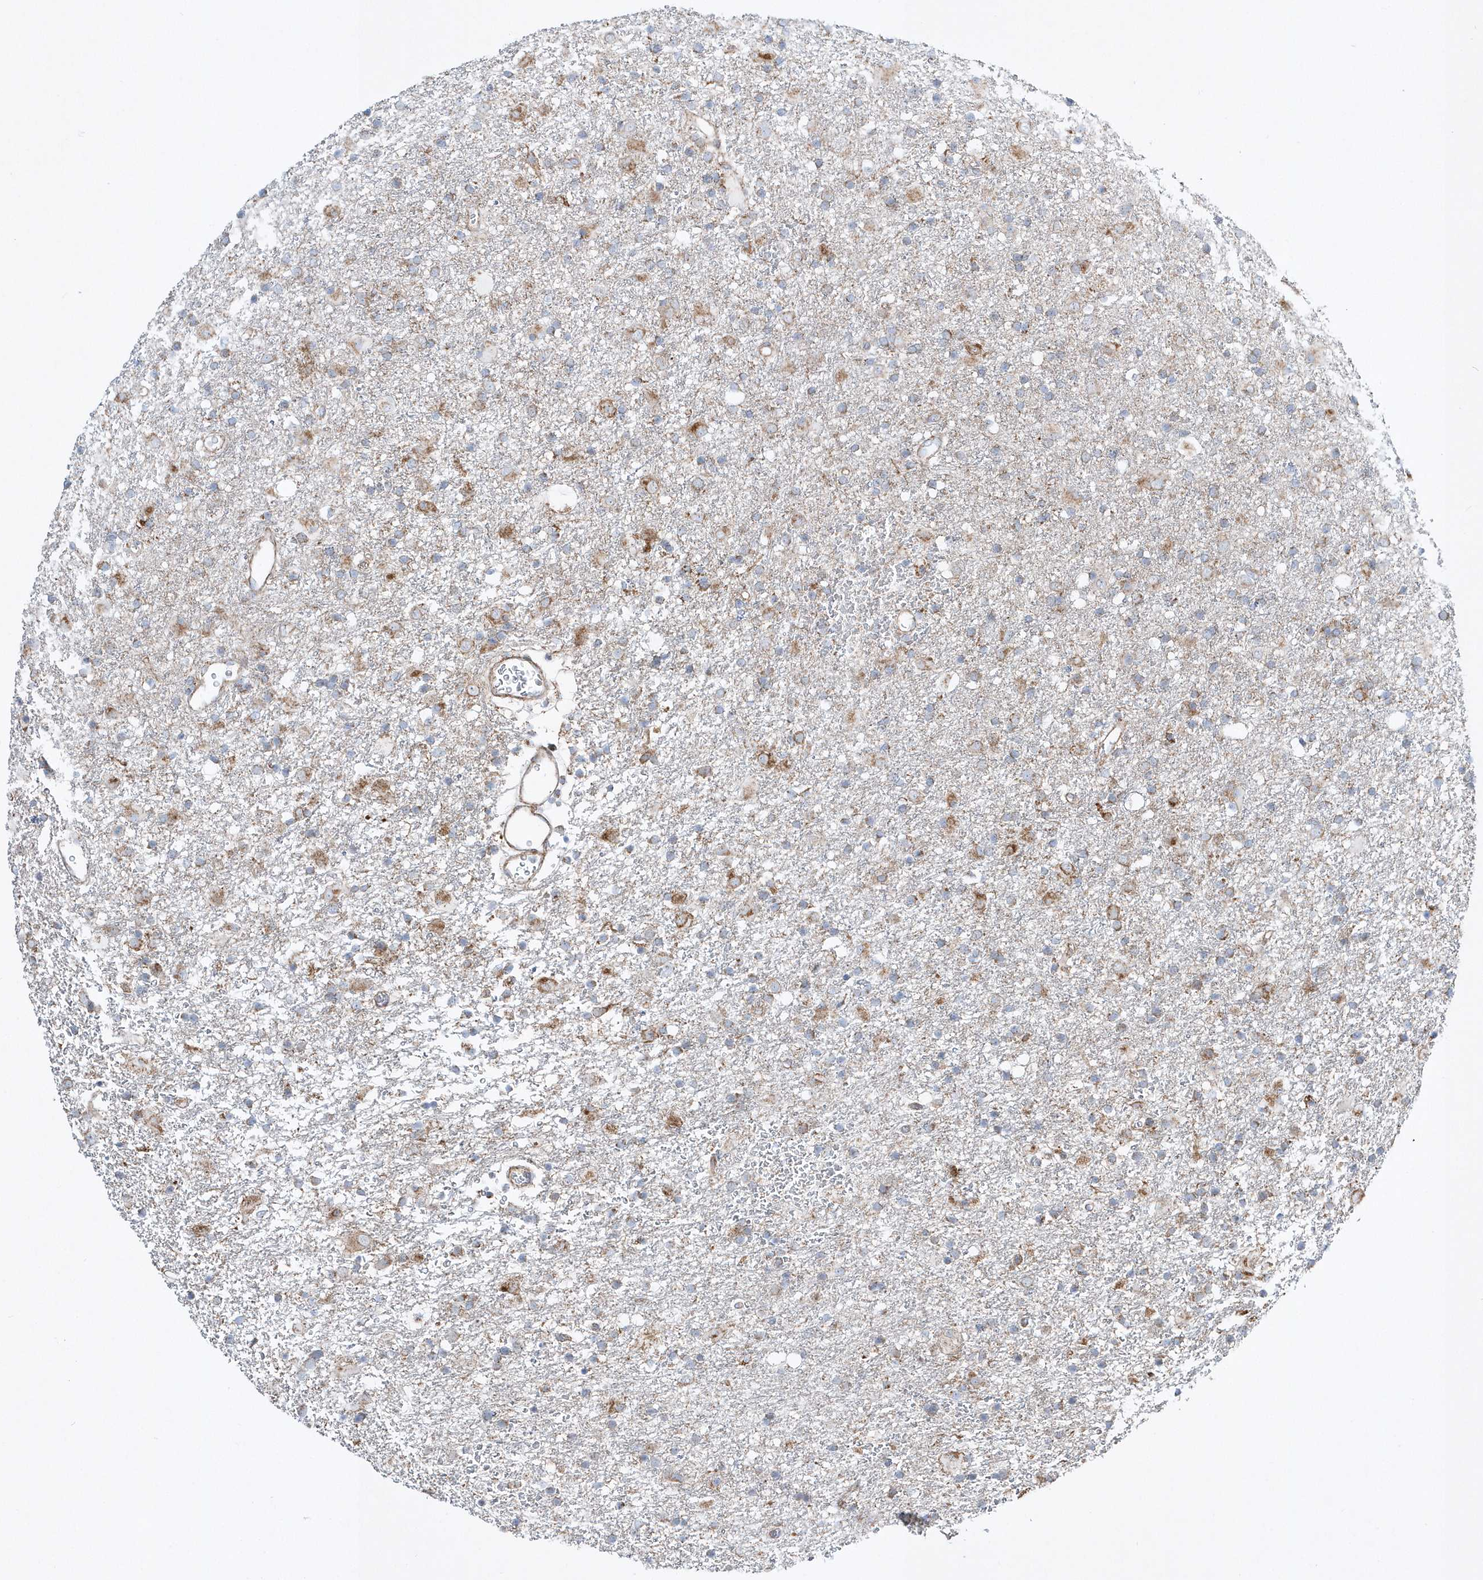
{"staining": {"intensity": "moderate", "quantity": "<25%", "location": "cytoplasmic/membranous"}, "tissue": "glioma", "cell_type": "Tumor cells", "image_type": "cancer", "snomed": [{"axis": "morphology", "description": "Glioma, malignant, Low grade"}, {"axis": "topography", "description": "Brain"}], "caption": "Glioma stained with immunohistochemistry (IHC) reveals moderate cytoplasmic/membranous expression in approximately <25% of tumor cells. (Stains: DAB (3,3'-diaminobenzidine) in brown, nuclei in blue, Microscopy: brightfield microscopy at high magnification).", "gene": "OPA1", "patient": {"sex": "male", "age": 65}}